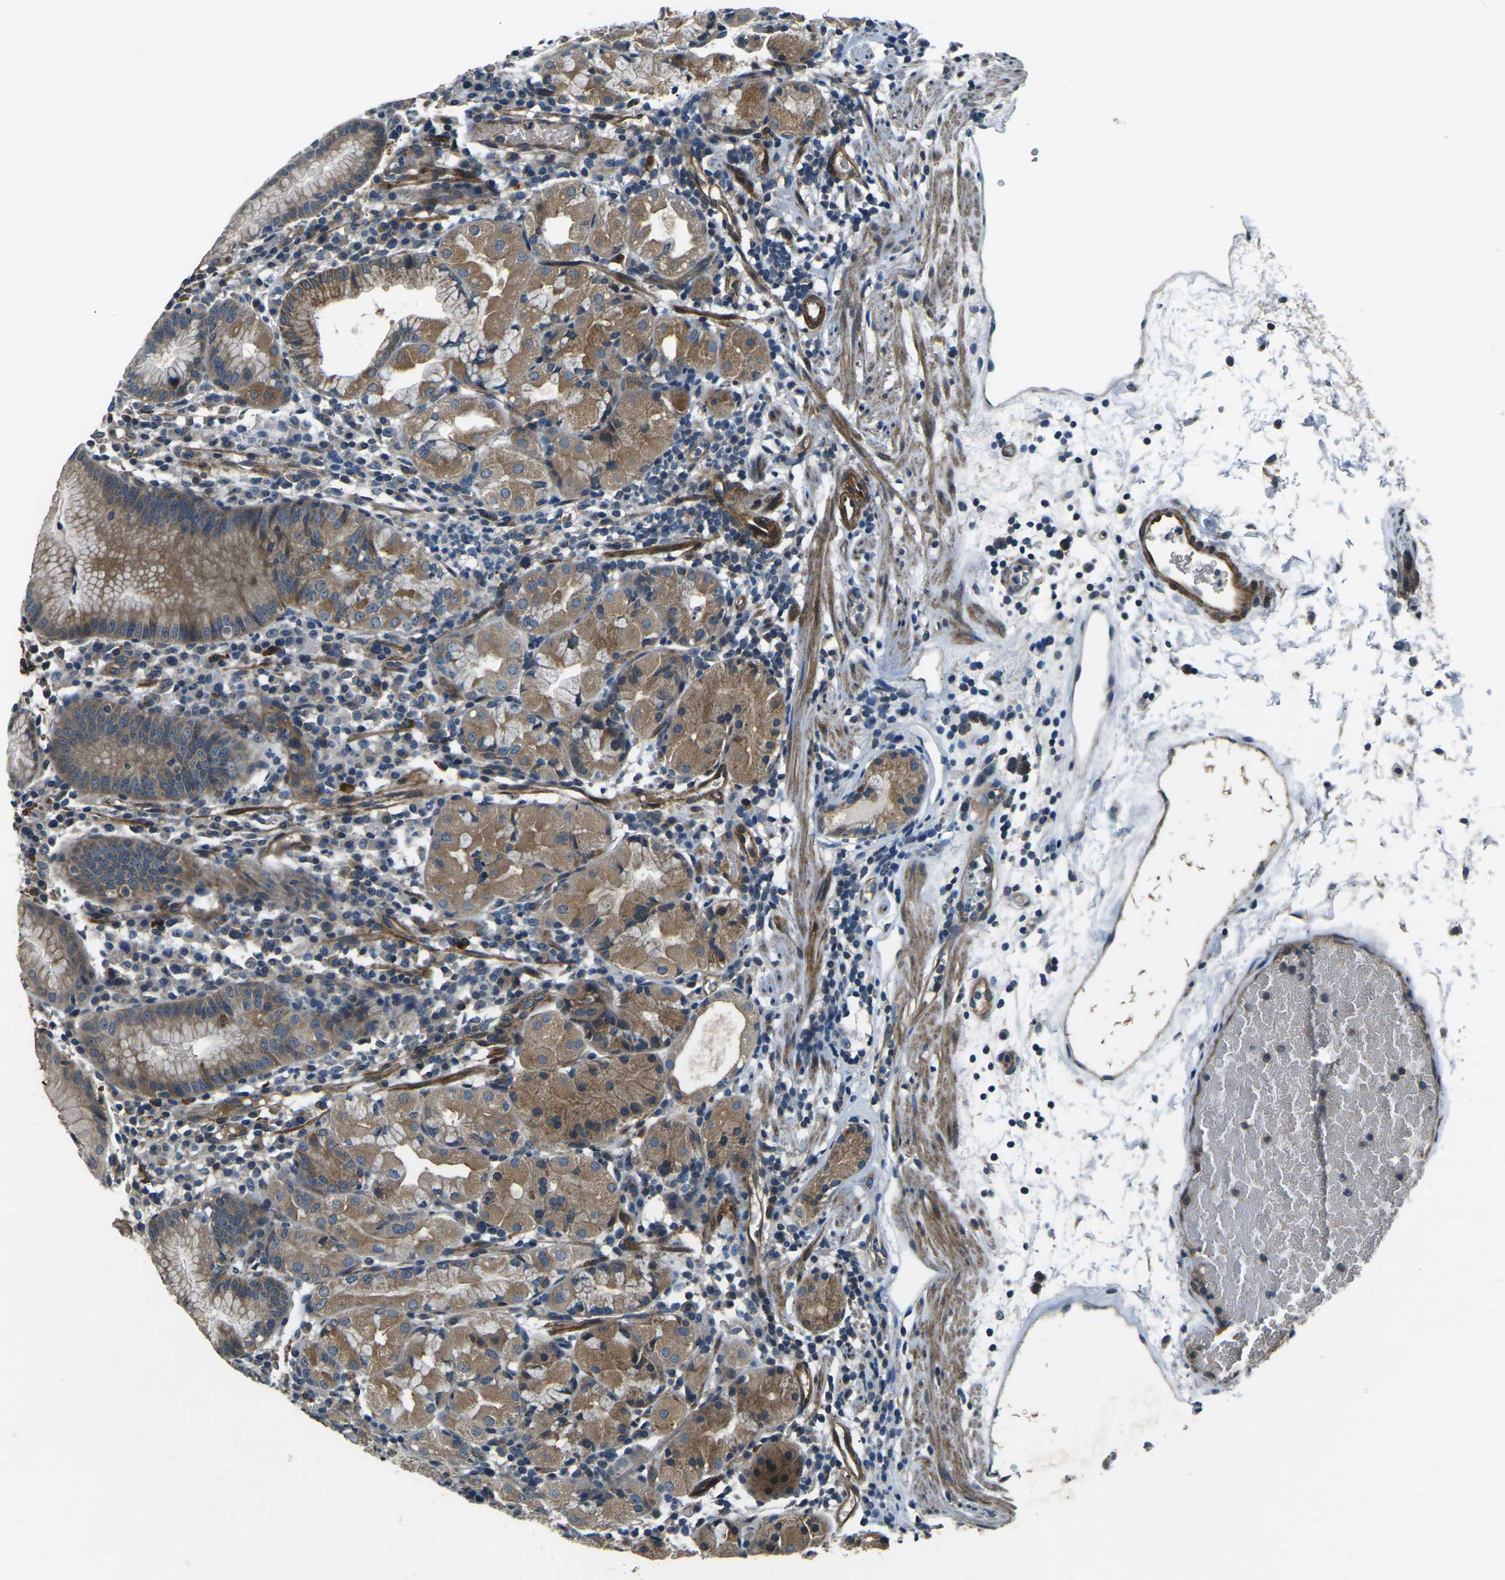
{"staining": {"intensity": "moderate", "quantity": "25%-75%", "location": "cytoplasmic/membranous"}, "tissue": "stomach", "cell_type": "Glandular cells", "image_type": "normal", "snomed": [{"axis": "morphology", "description": "Normal tissue, NOS"}, {"axis": "topography", "description": "Stomach"}, {"axis": "topography", "description": "Stomach, lower"}], "caption": "IHC of unremarkable human stomach demonstrates medium levels of moderate cytoplasmic/membranous staining in about 25%-75% of glandular cells.", "gene": "AFAP1", "patient": {"sex": "female", "age": 75}}